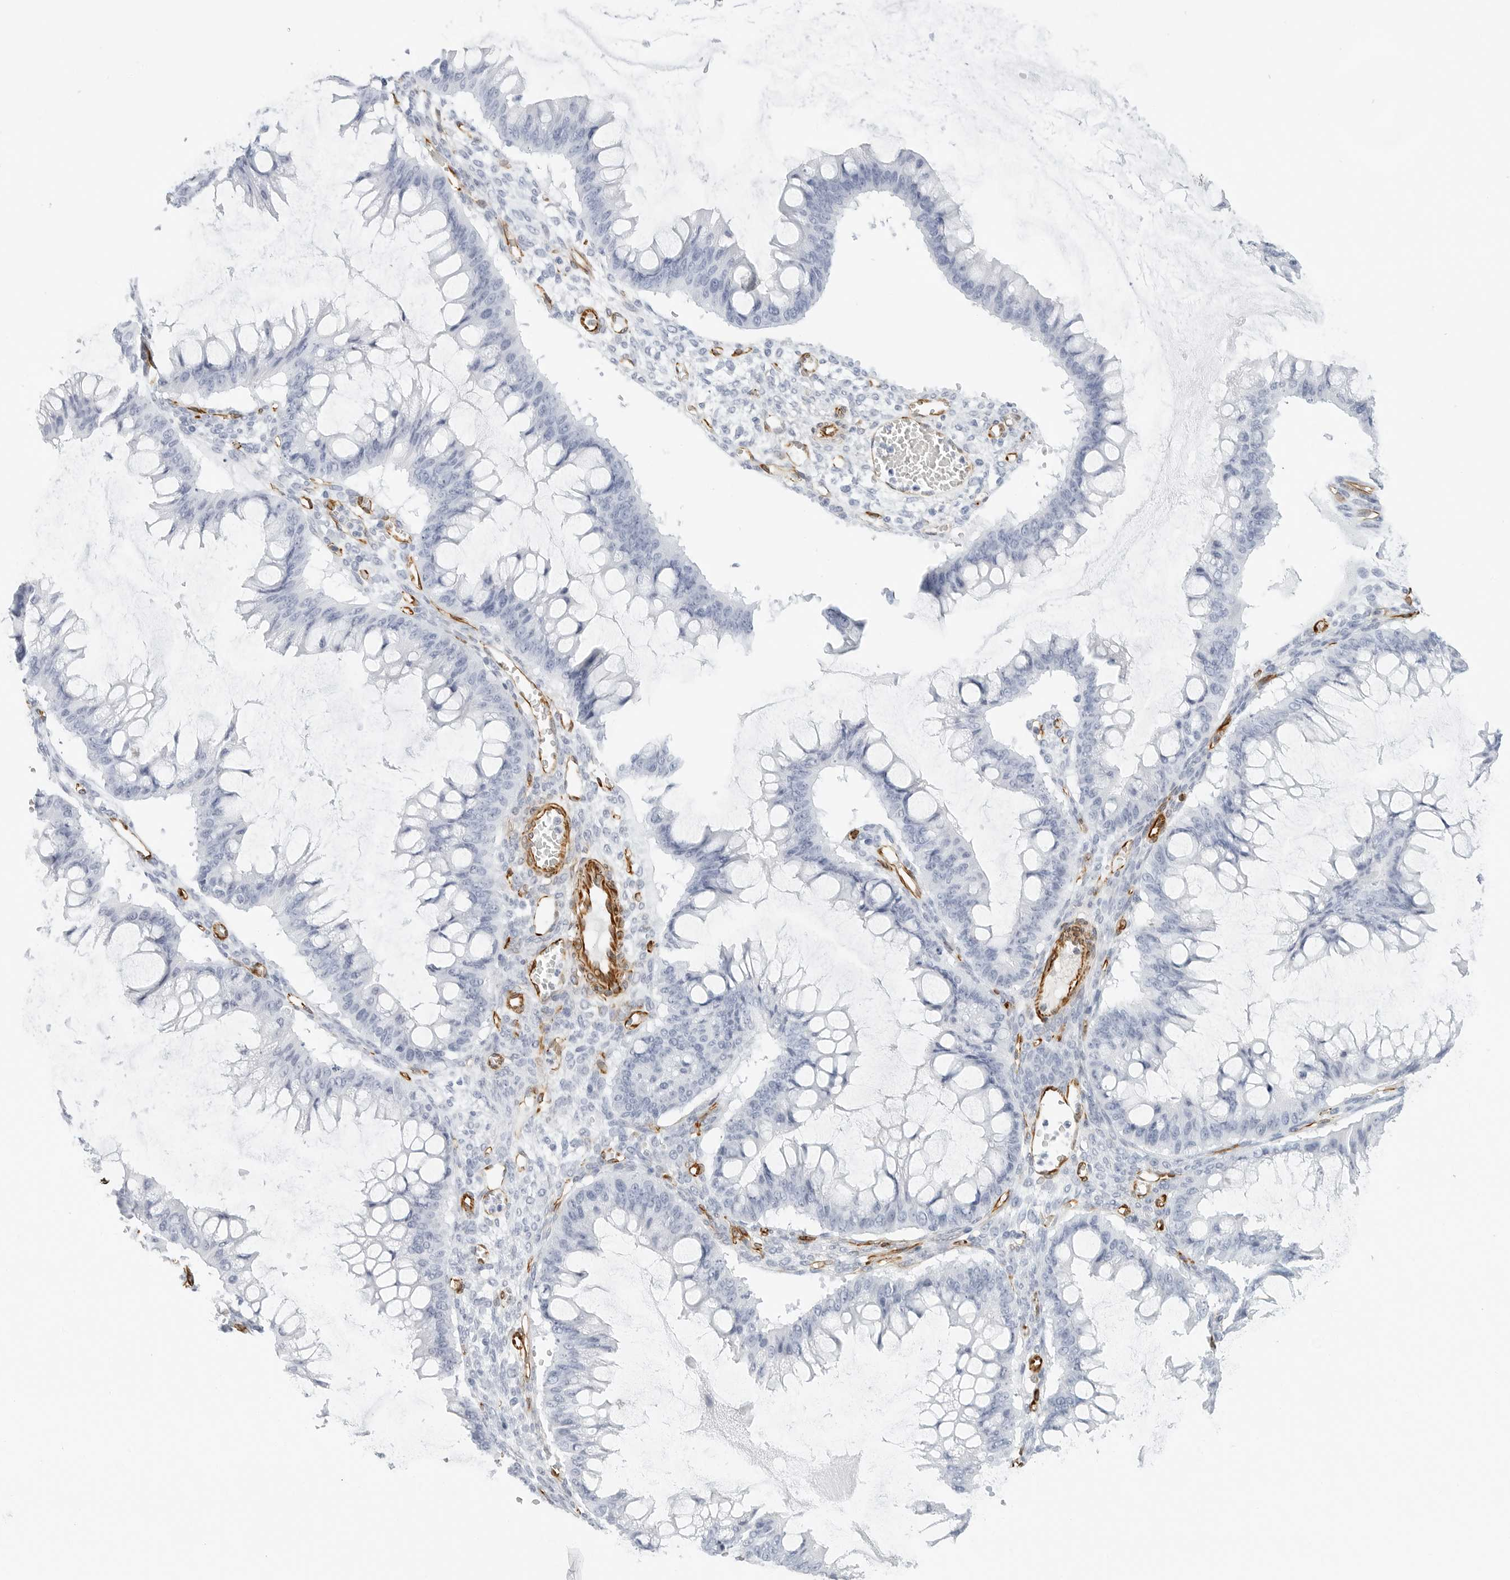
{"staining": {"intensity": "negative", "quantity": "none", "location": "none"}, "tissue": "ovarian cancer", "cell_type": "Tumor cells", "image_type": "cancer", "snomed": [{"axis": "morphology", "description": "Cystadenocarcinoma, mucinous, NOS"}, {"axis": "topography", "description": "Ovary"}], "caption": "Immunohistochemical staining of human mucinous cystadenocarcinoma (ovarian) shows no significant staining in tumor cells.", "gene": "NES", "patient": {"sex": "female", "age": 73}}